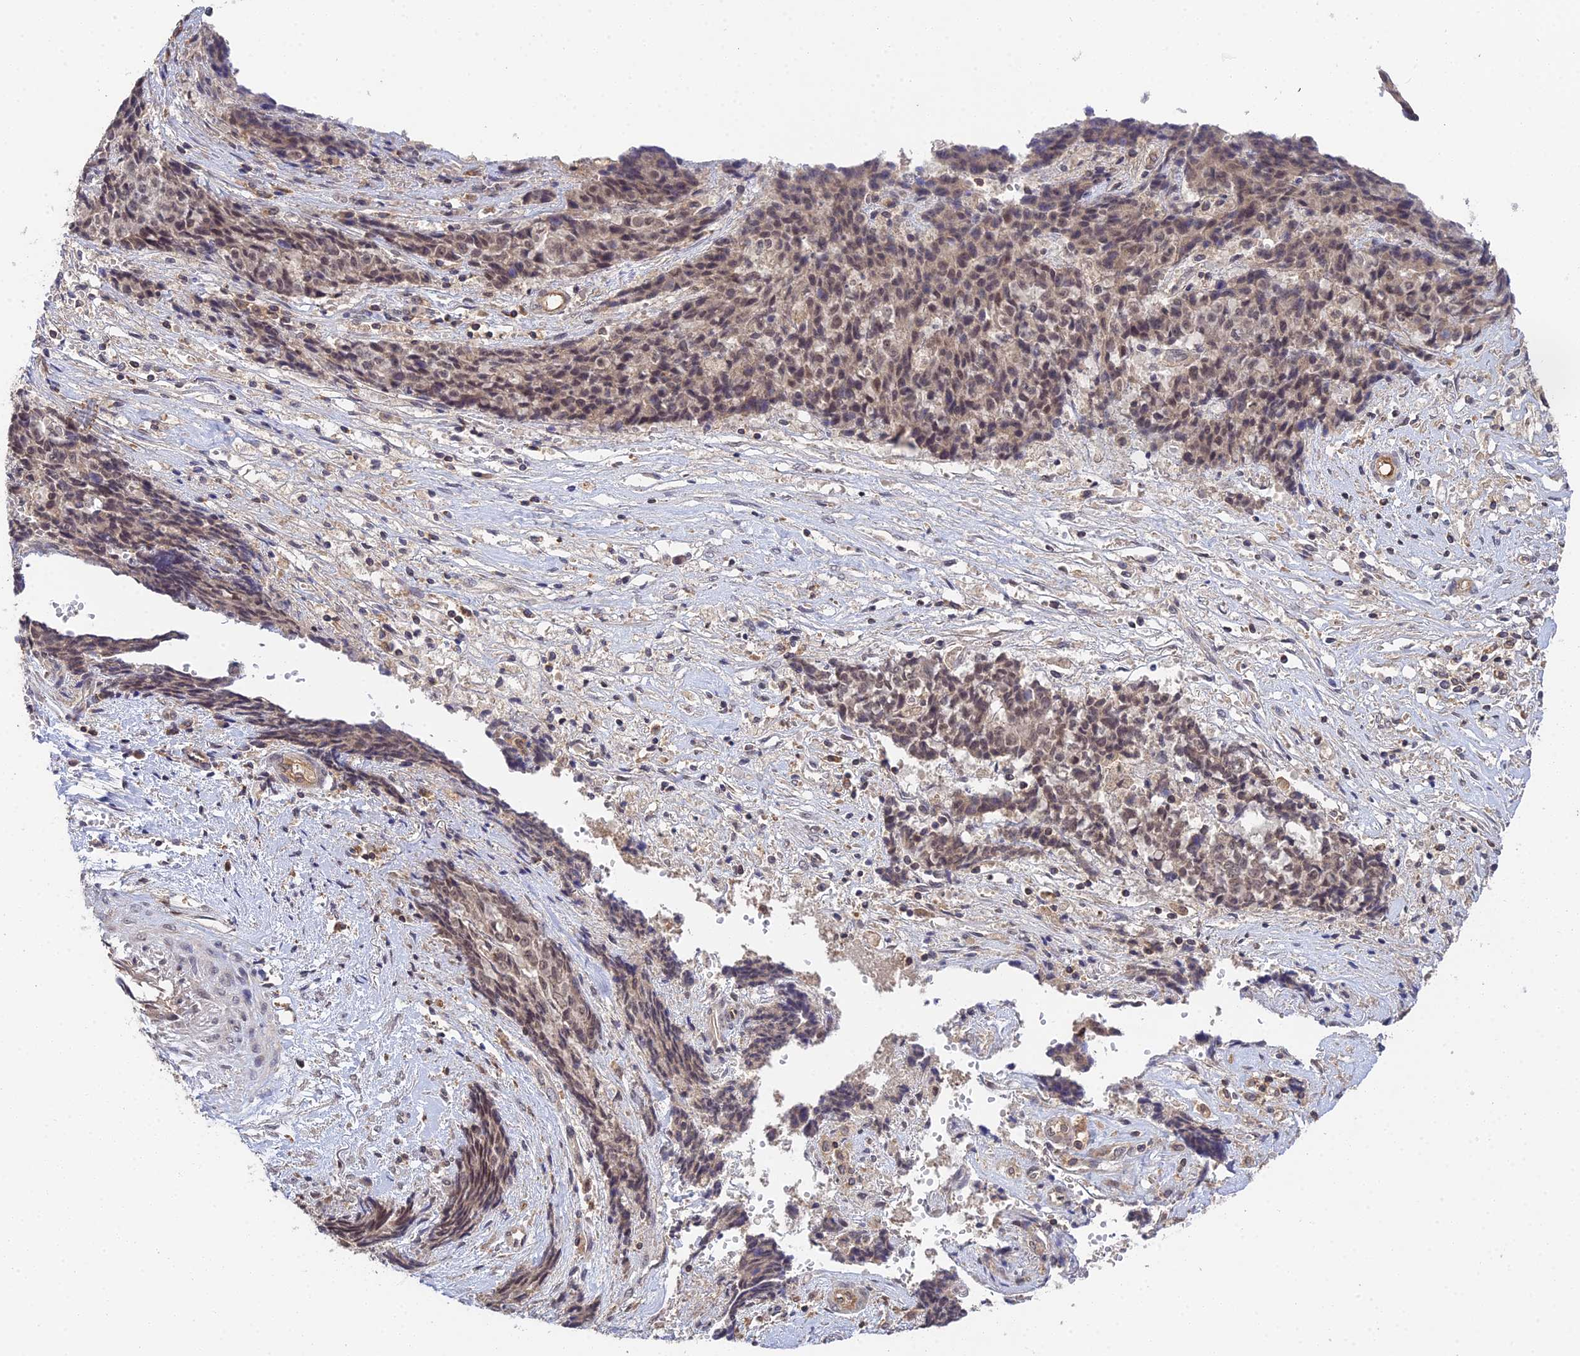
{"staining": {"intensity": "moderate", "quantity": ">75%", "location": "nuclear"}, "tissue": "ovarian cancer", "cell_type": "Tumor cells", "image_type": "cancer", "snomed": [{"axis": "morphology", "description": "Carcinoma, endometroid"}, {"axis": "topography", "description": "Ovary"}], "caption": "This image exhibits IHC staining of ovarian cancer (endometroid carcinoma), with medium moderate nuclear staining in about >75% of tumor cells.", "gene": "TPRX1", "patient": {"sex": "female", "age": 42}}